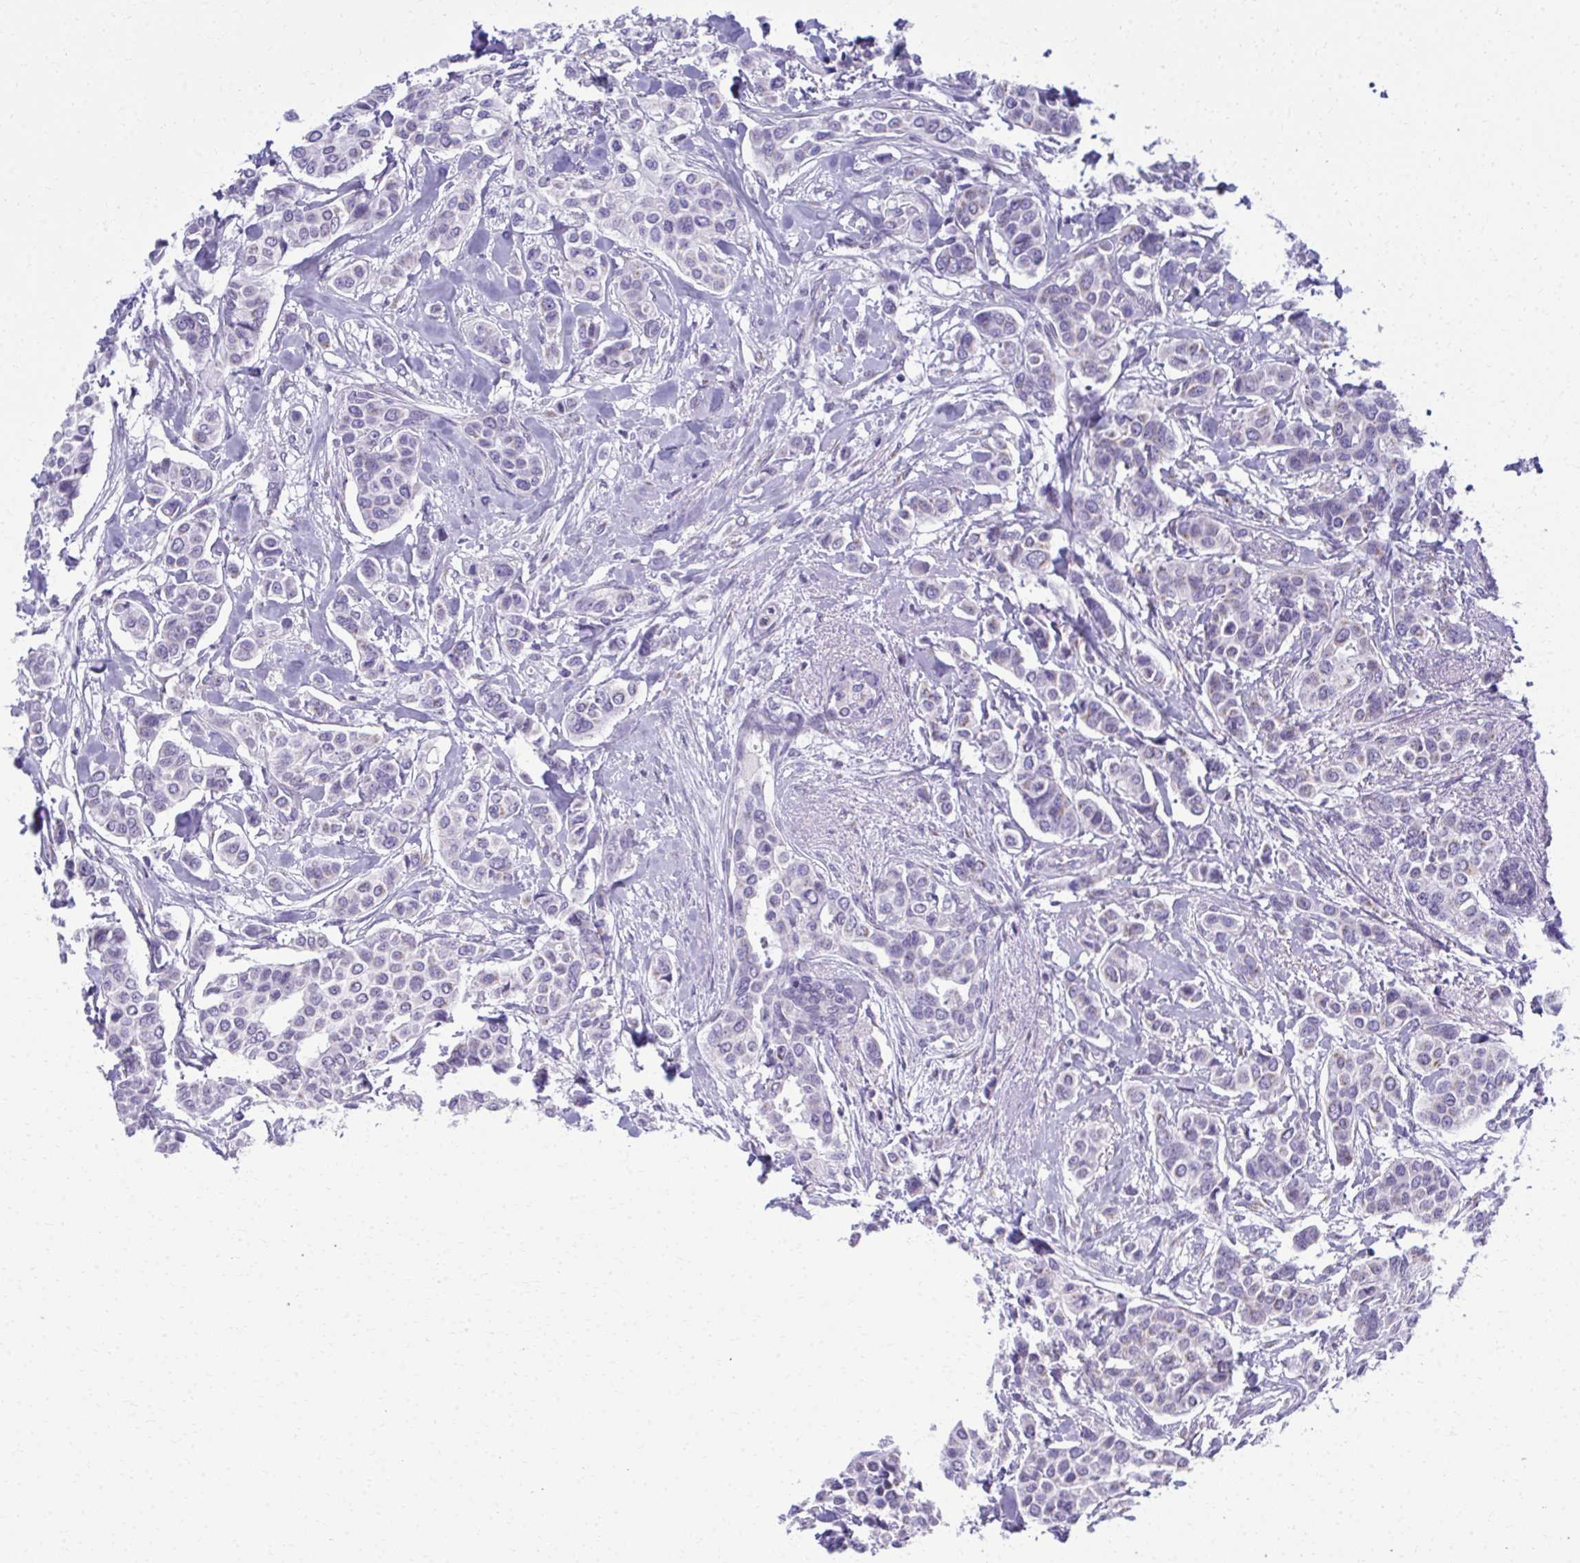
{"staining": {"intensity": "negative", "quantity": "none", "location": "none"}, "tissue": "breast cancer", "cell_type": "Tumor cells", "image_type": "cancer", "snomed": [{"axis": "morphology", "description": "Lobular carcinoma"}, {"axis": "topography", "description": "Breast"}], "caption": "This is an immunohistochemistry (IHC) photomicrograph of human breast cancer. There is no positivity in tumor cells.", "gene": "SCLY", "patient": {"sex": "female", "age": 51}}